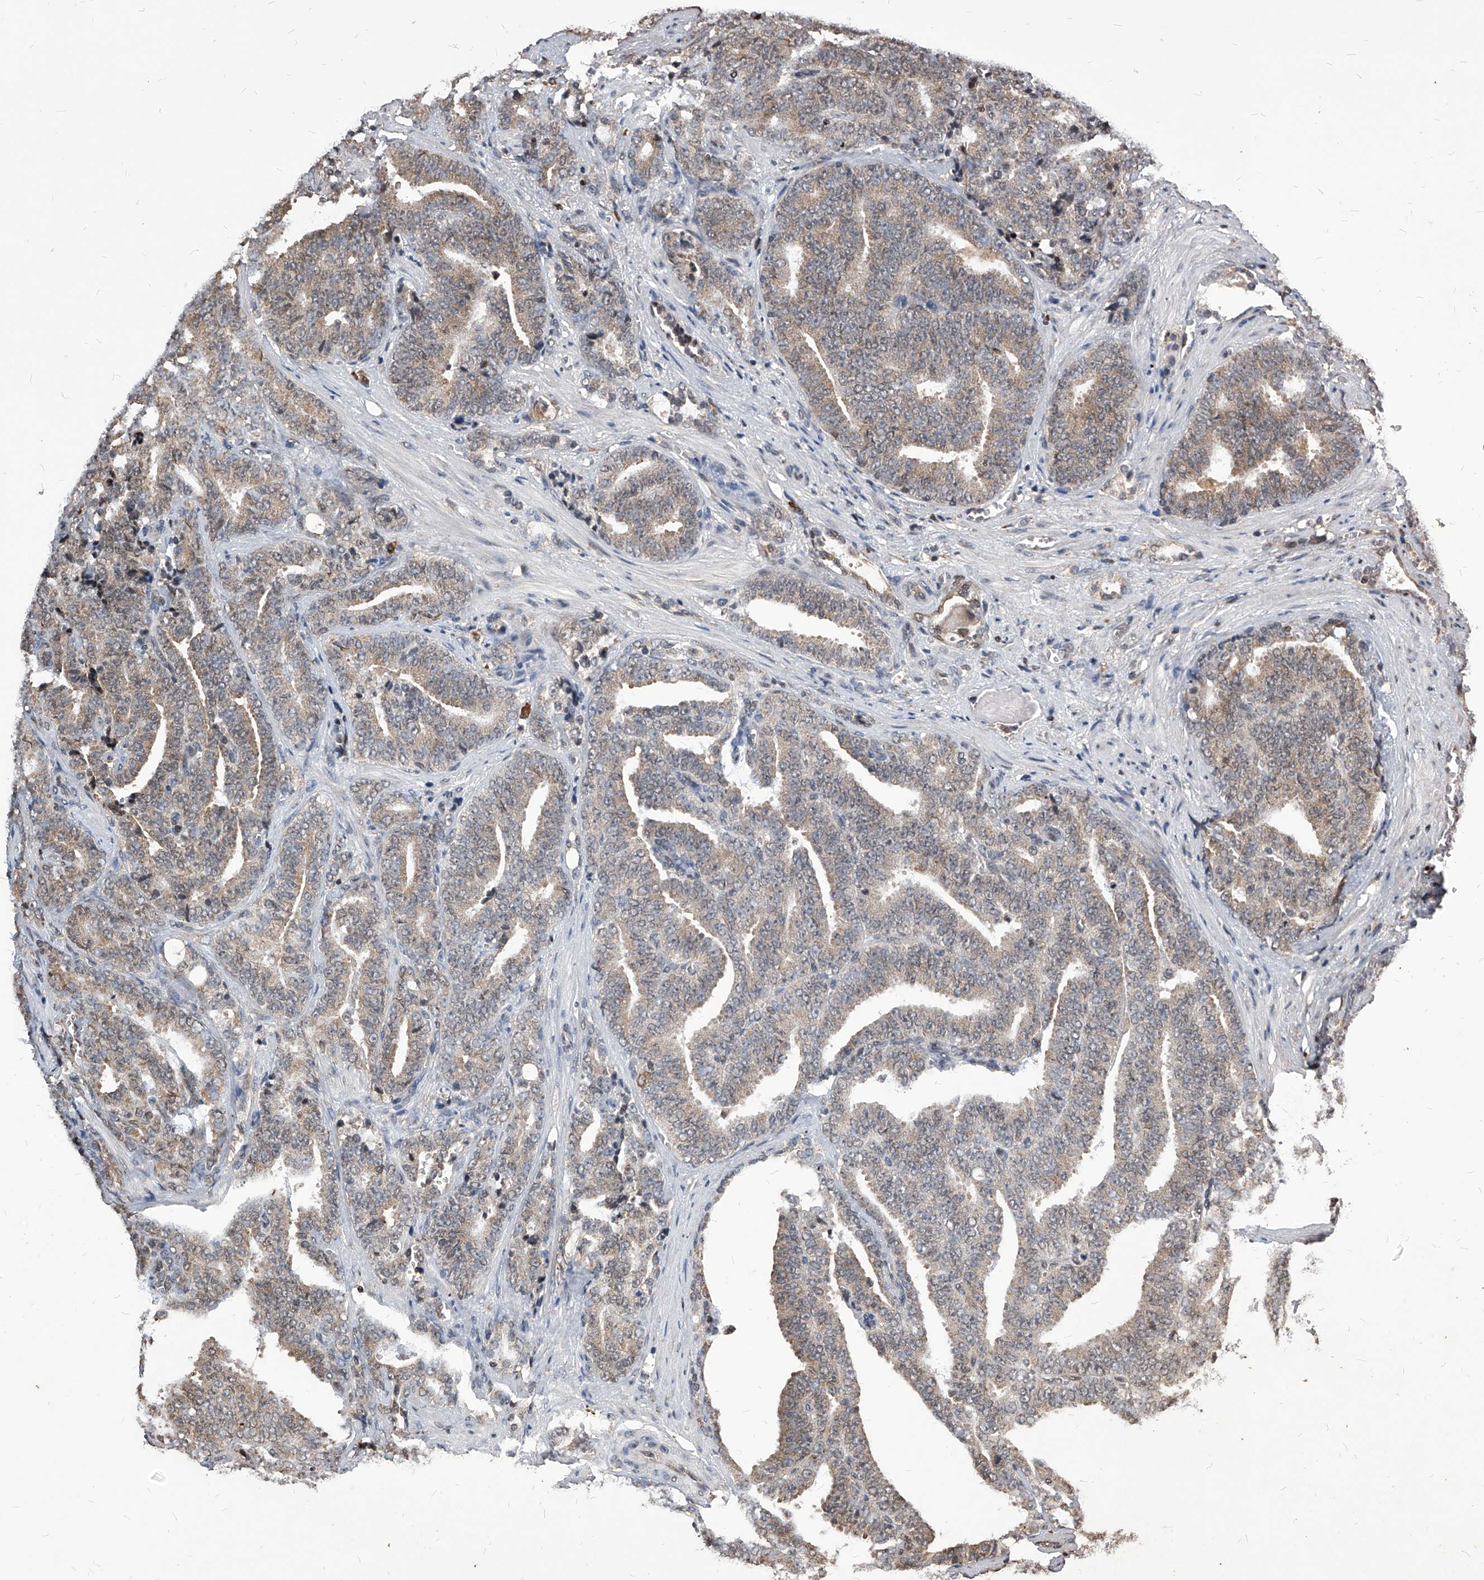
{"staining": {"intensity": "weak", "quantity": "25%-75%", "location": "cytoplasmic/membranous"}, "tissue": "prostate cancer", "cell_type": "Tumor cells", "image_type": "cancer", "snomed": [{"axis": "morphology", "description": "Adenocarcinoma, High grade"}, {"axis": "topography", "description": "Prostate and seminal vesicle, NOS"}], "caption": "Human prostate cancer (high-grade adenocarcinoma) stained for a protein (brown) displays weak cytoplasmic/membranous positive positivity in about 25%-75% of tumor cells.", "gene": "ID1", "patient": {"sex": "male", "age": 67}}